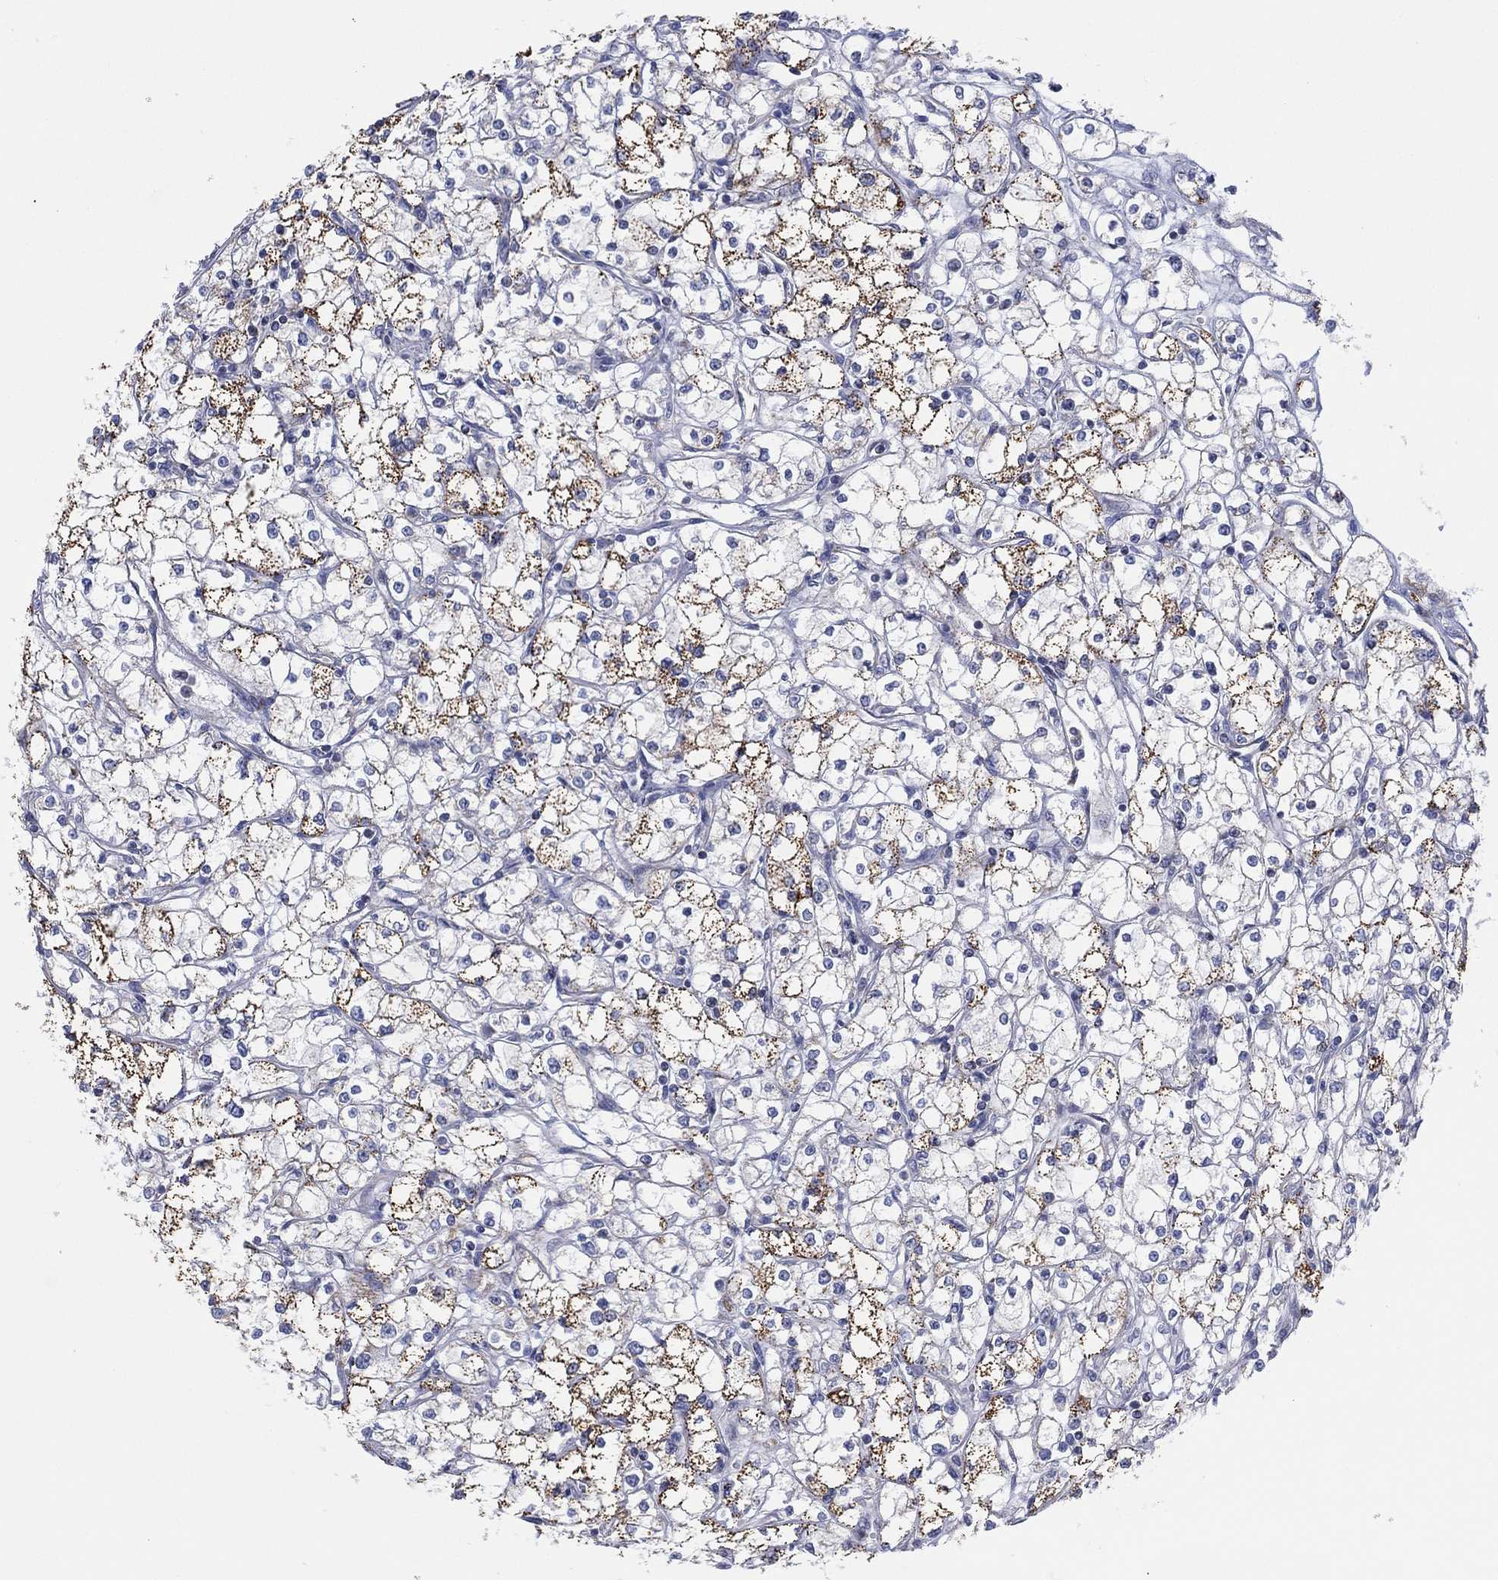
{"staining": {"intensity": "moderate", "quantity": "<25%", "location": "cytoplasmic/membranous"}, "tissue": "renal cancer", "cell_type": "Tumor cells", "image_type": "cancer", "snomed": [{"axis": "morphology", "description": "Adenocarcinoma, NOS"}, {"axis": "topography", "description": "Kidney"}], "caption": "There is low levels of moderate cytoplasmic/membranous staining in tumor cells of renal adenocarcinoma, as demonstrated by immunohistochemical staining (brown color).", "gene": "INA", "patient": {"sex": "male", "age": 67}}